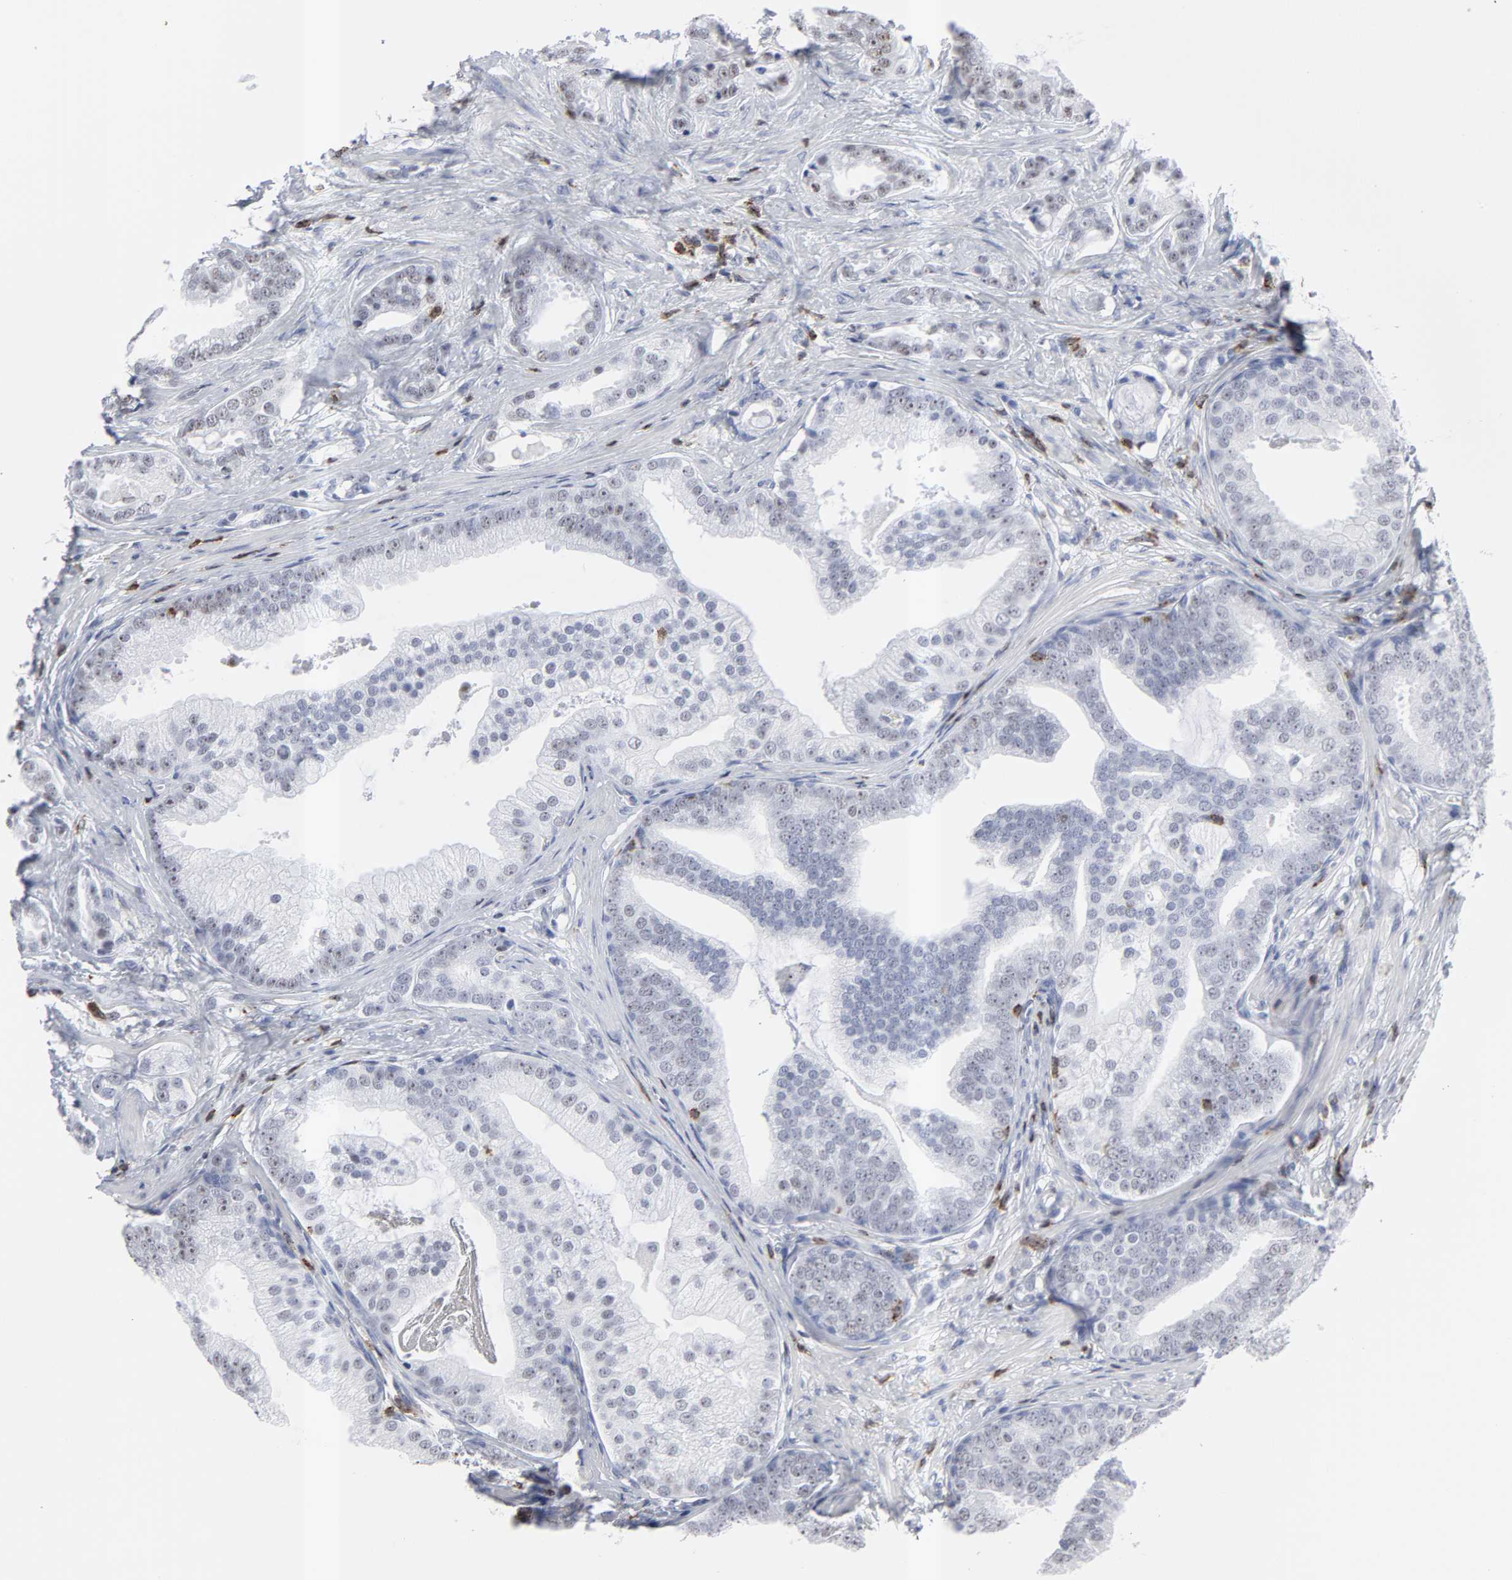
{"staining": {"intensity": "weak", "quantity": "<25%", "location": "nuclear"}, "tissue": "prostate cancer", "cell_type": "Tumor cells", "image_type": "cancer", "snomed": [{"axis": "morphology", "description": "Adenocarcinoma, Low grade"}, {"axis": "topography", "description": "Prostate"}], "caption": "The micrograph shows no significant staining in tumor cells of prostate cancer.", "gene": "CD2", "patient": {"sex": "male", "age": 58}}